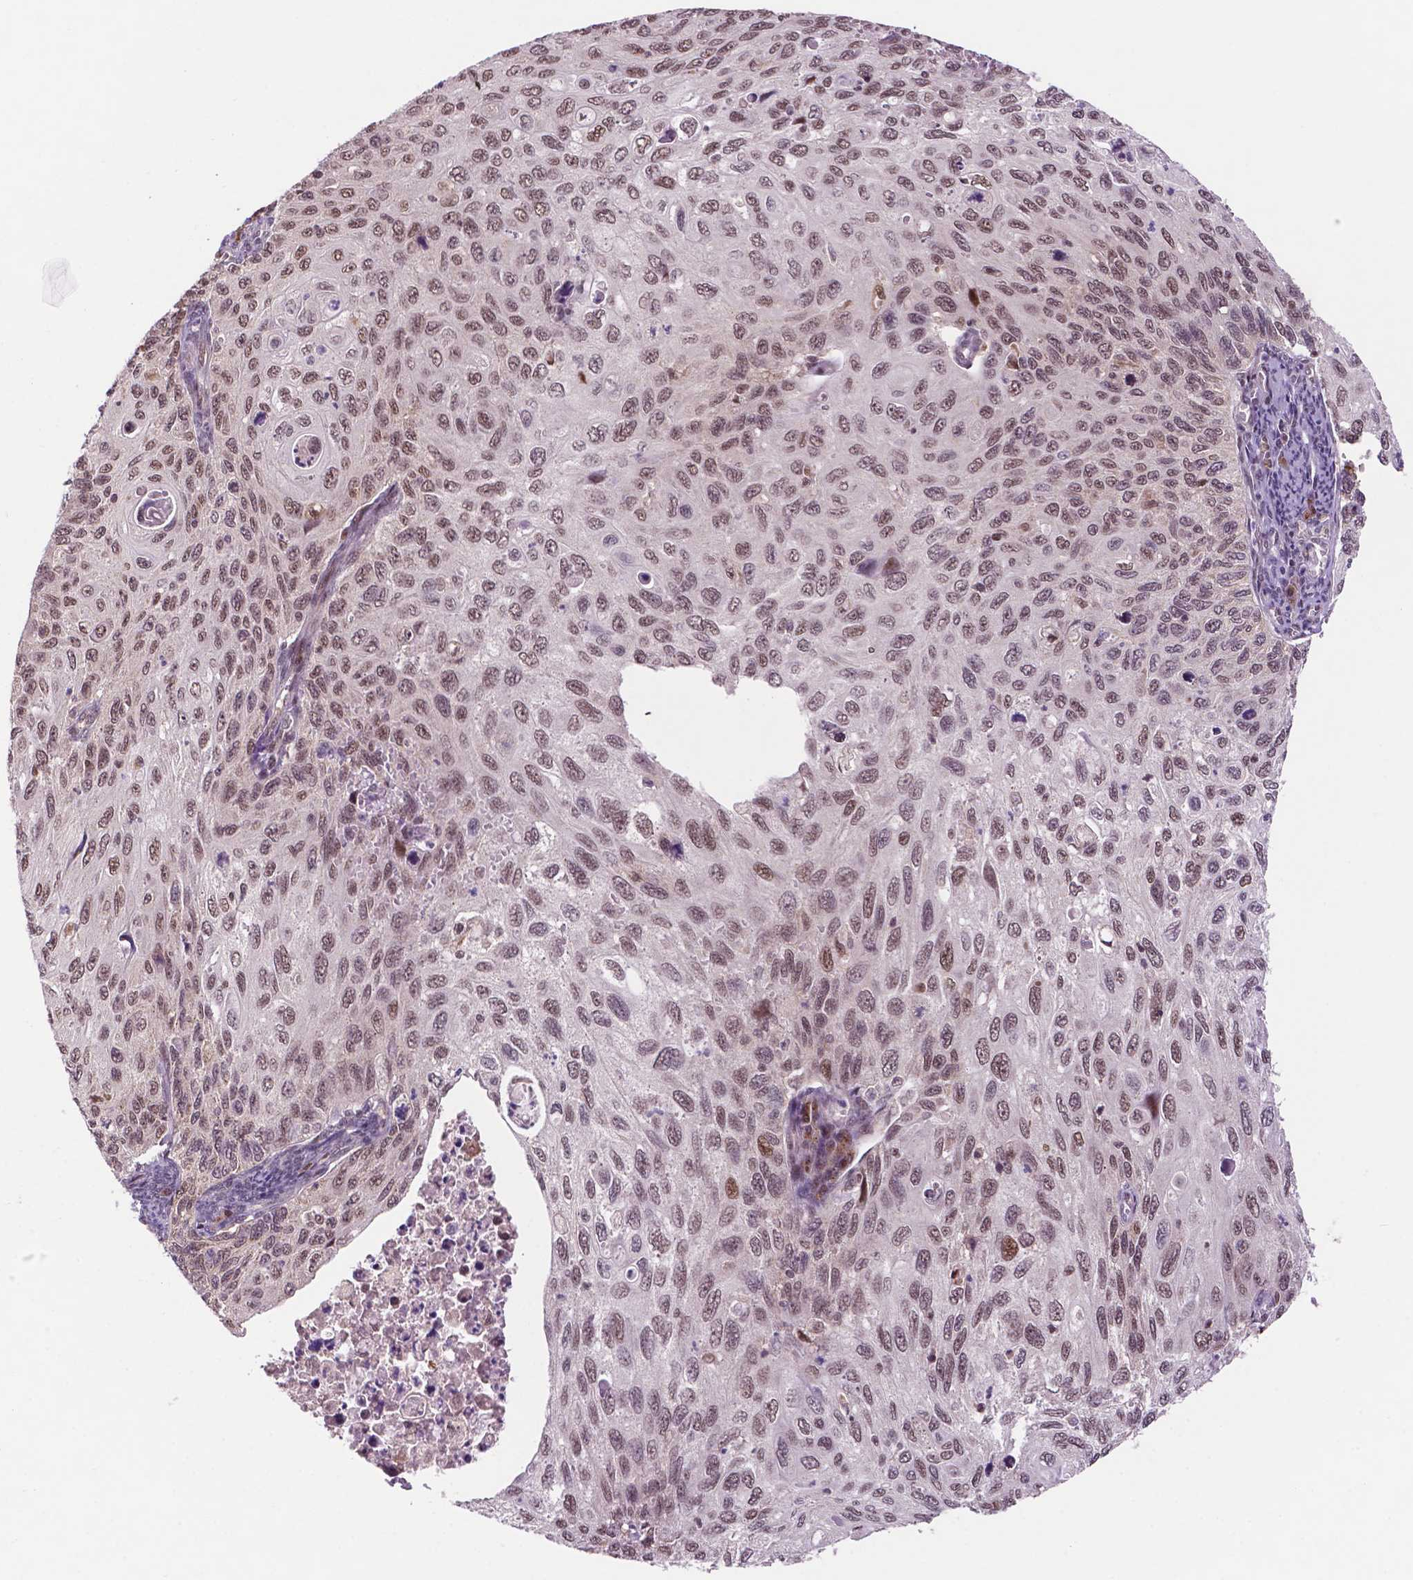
{"staining": {"intensity": "moderate", "quantity": ">75%", "location": "nuclear"}, "tissue": "cervical cancer", "cell_type": "Tumor cells", "image_type": "cancer", "snomed": [{"axis": "morphology", "description": "Squamous cell carcinoma, NOS"}, {"axis": "topography", "description": "Cervix"}], "caption": "Squamous cell carcinoma (cervical) stained with a protein marker shows moderate staining in tumor cells.", "gene": "PER2", "patient": {"sex": "female", "age": 70}}